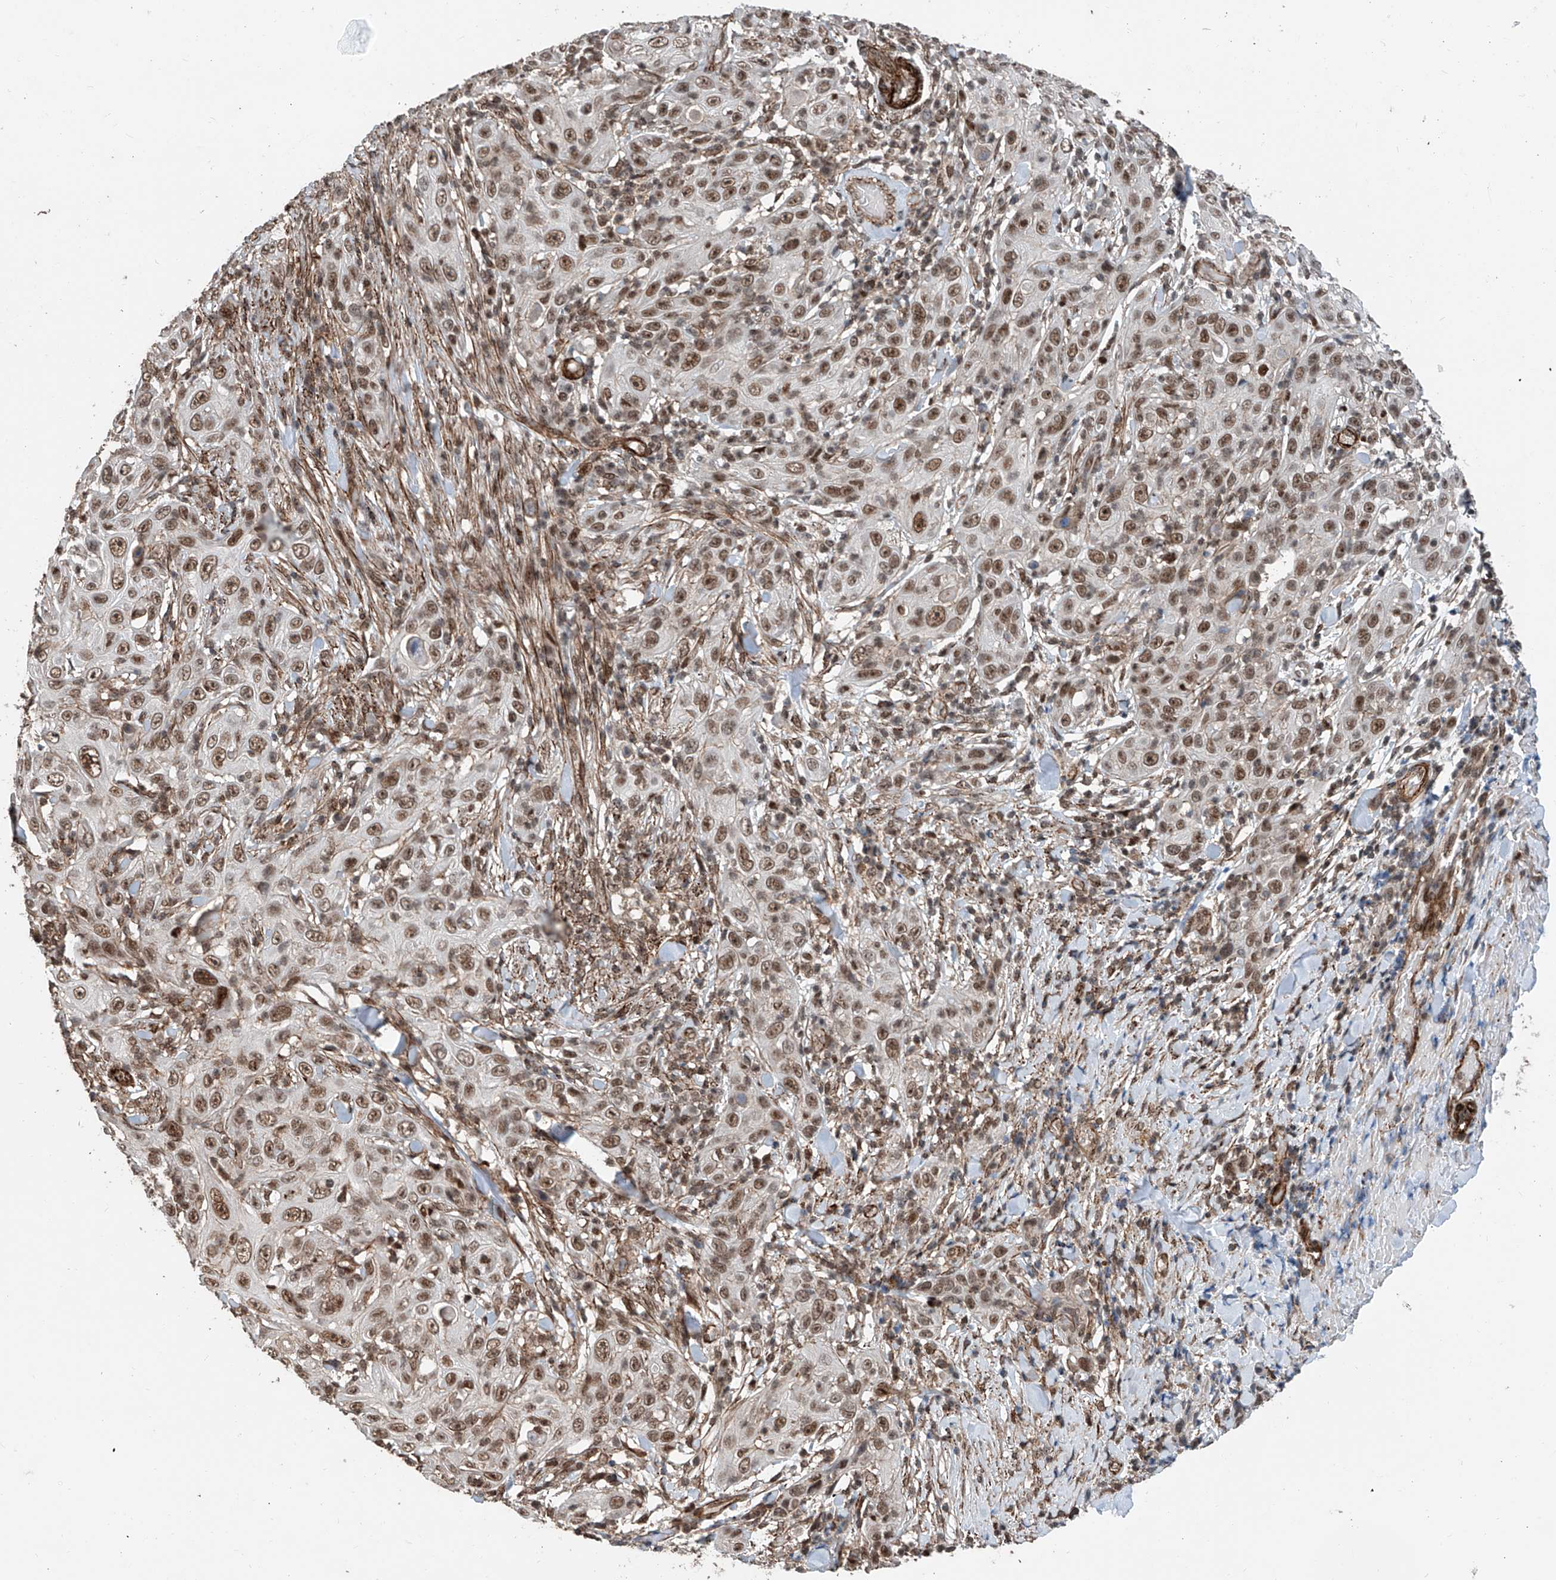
{"staining": {"intensity": "moderate", "quantity": ">75%", "location": "nuclear"}, "tissue": "skin cancer", "cell_type": "Tumor cells", "image_type": "cancer", "snomed": [{"axis": "morphology", "description": "Squamous cell carcinoma, NOS"}, {"axis": "topography", "description": "Skin"}], "caption": "Immunohistochemical staining of human skin cancer displays medium levels of moderate nuclear positivity in approximately >75% of tumor cells.", "gene": "SDE2", "patient": {"sex": "female", "age": 88}}